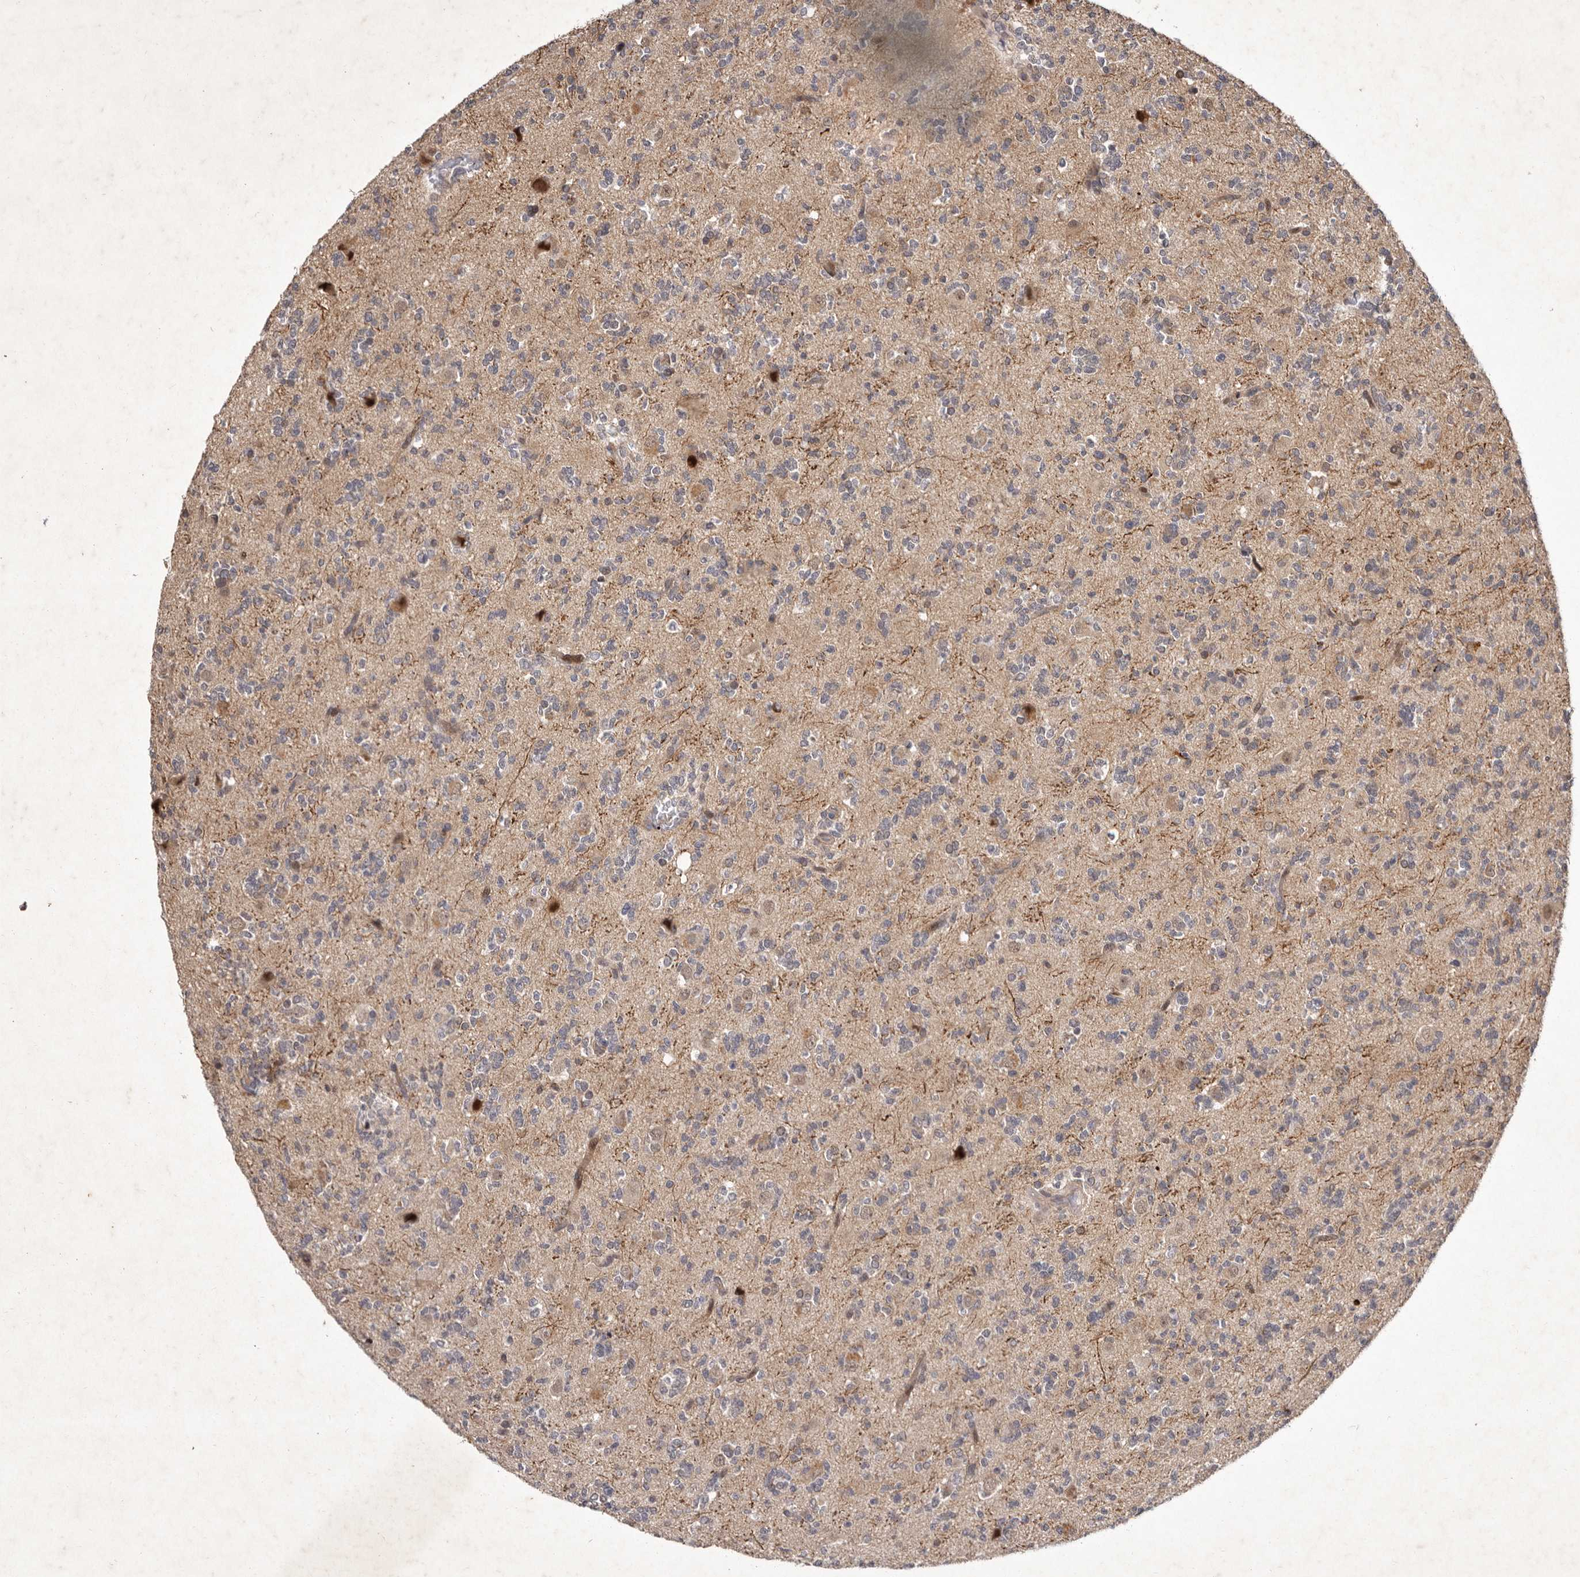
{"staining": {"intensity": "negative", "quantity": "none", "location": "none"}, "tissue": "glioma", "cell_type": "Tumor cells", "image_type": "cancer", "snomed": [{"axis": "morphology", "description": "Glioma, malignant, High grade"}, {"axis": "topography", "description": "Brain"}], "caption": "The image displays no staining of tumor cells in malignant high-grade glioma. (DAB immunohistochemistry (IHC) visualized using brightfield microscopy, high magnification).", "gene": "ABL1", "patient": {"sex": "female", "age": 62}}